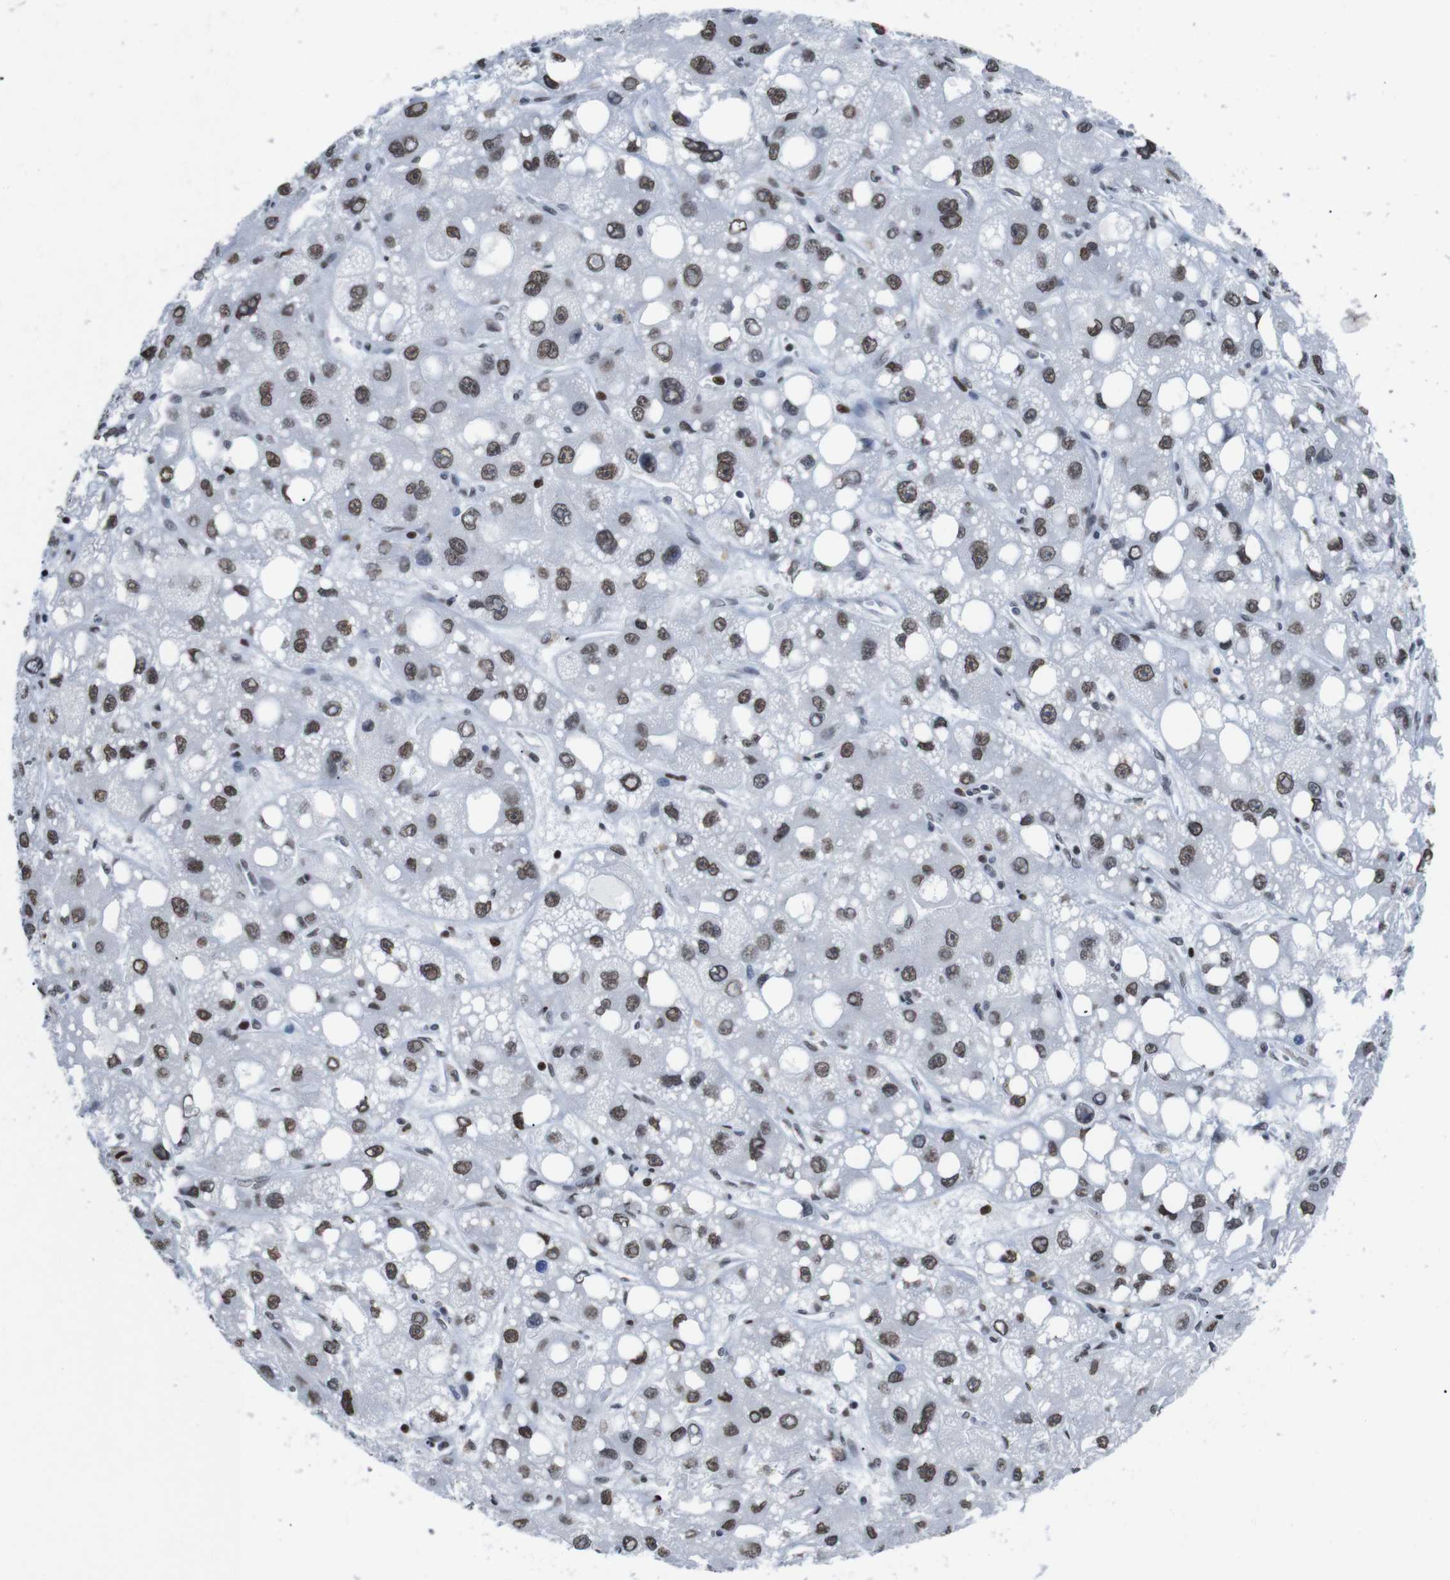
{"staining": {"intensity": "weak", "quantity": ">75%", "location": "nuclear"}, "tissue": "liver cancer", "cell_type": "Tumor cells", "image_type": "cancer", "snomed": [{"axis": "morphology", "description": "Carcinoma, Hepatocellular, NOS"}, {"axis": "topography", "description": "Liver"}], "caption": "This image reveals immunohistochemistry staining of liver cancer (hepatocellular carcinoma), with low weak nuclear staining in about >75% of tumor cells.", "gene": "PIP4P2", "patient": {"sex": "male", "age": 55}}